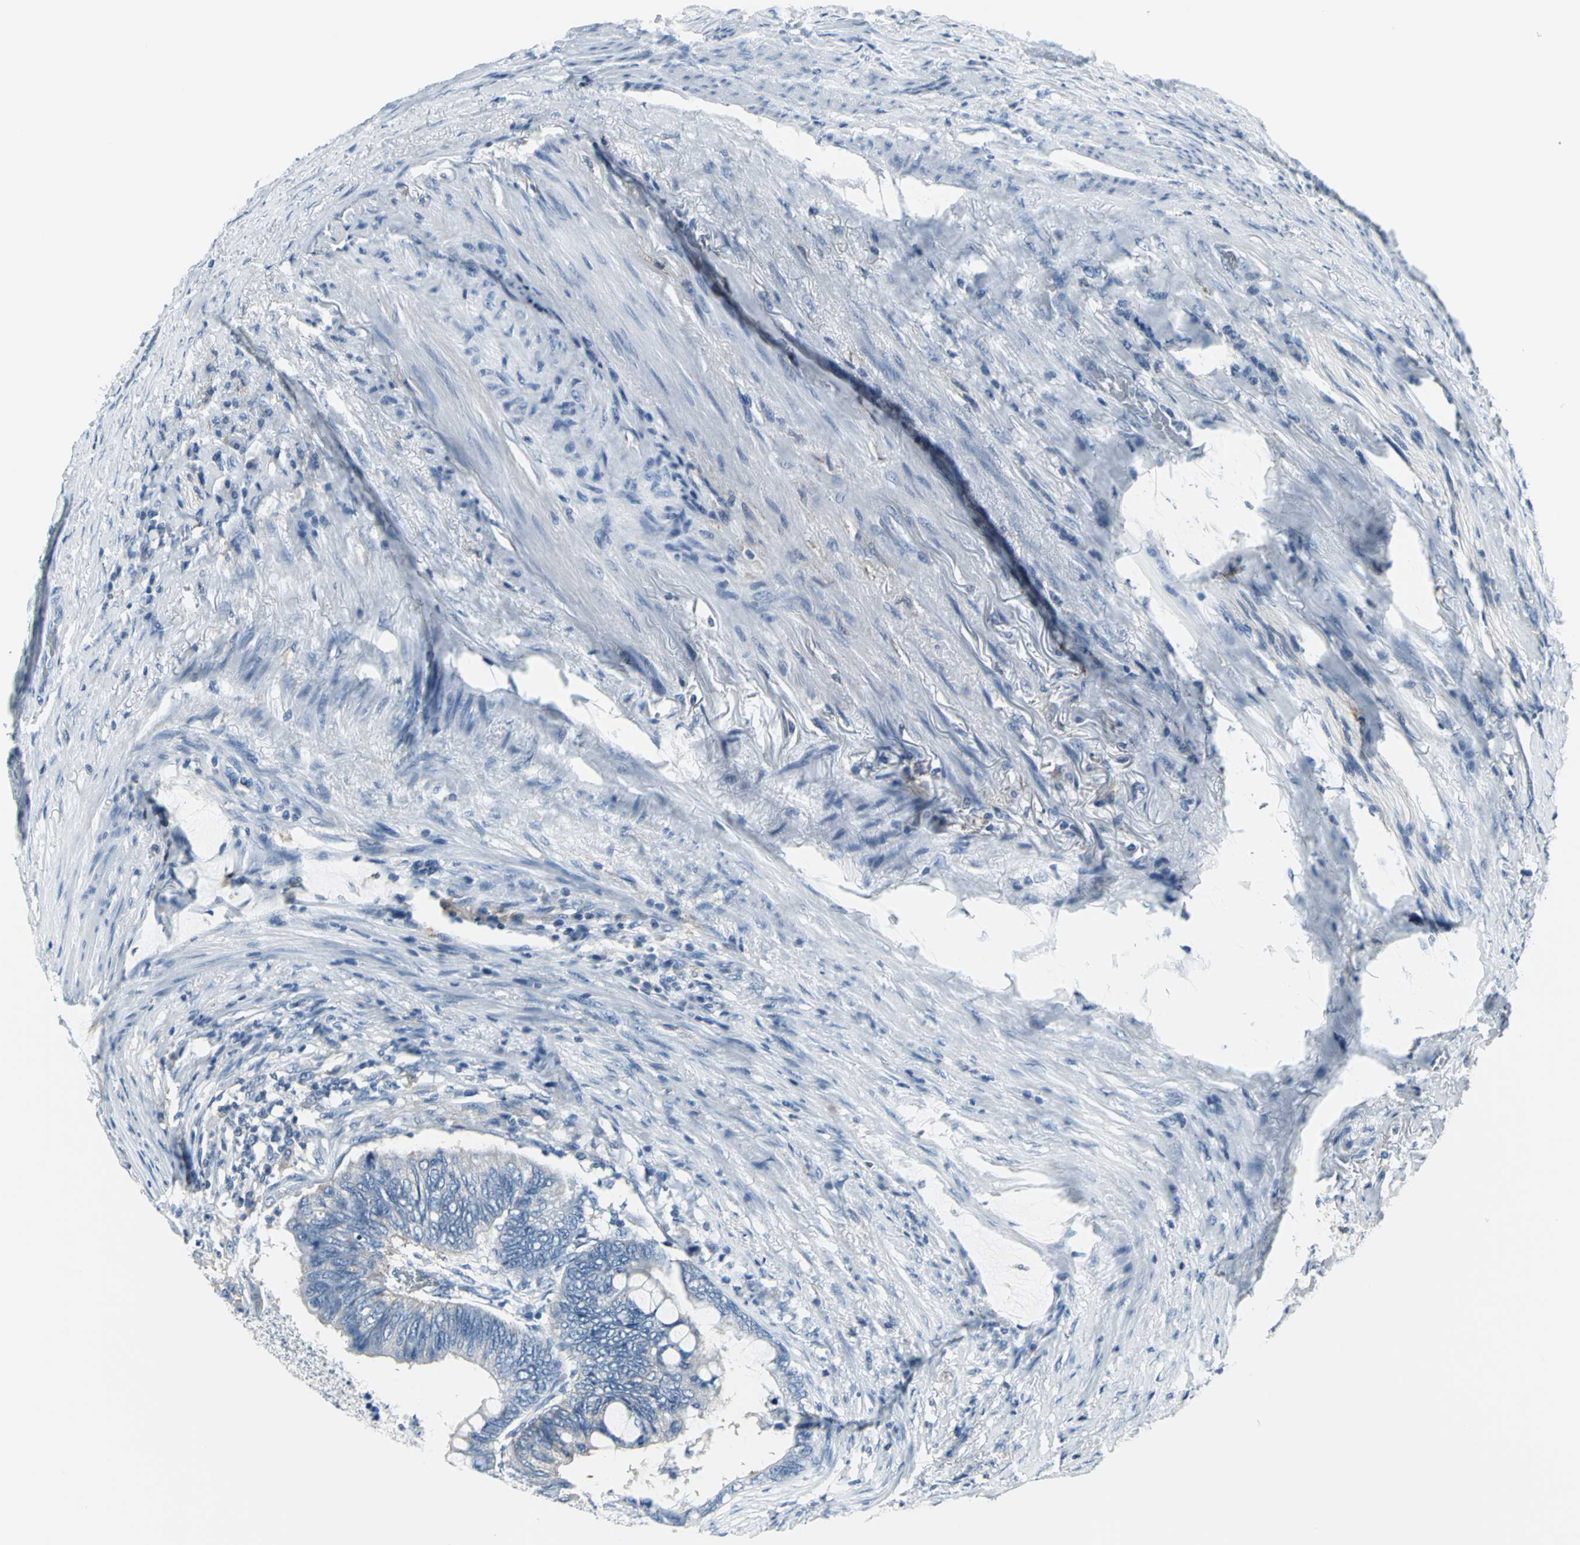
{"staining": {"intensity": "weak", "quantity": "<25%", "location": "cytoplasmic/membranous"}, "tissue": "colorectal cancer", "cell_type": "Tumor cells", "image_type": "cancer", "snomed": [{"axis": "morphology", "description": "Normal tissue, NOS"}, {"axis": "morphology", "description": "Adenocarcinoma, NOS"}, {"axis": "topography", "description": "Rectum"}, {"axis": "topography", "description": "Peripheral nerve tissue"}], "caption": "DAB immunohistochemical staining of colorectal cancer exhibits no significant expression in tumor cells. (DAB immunohistochemistry, high magnification).", "gene": "IQGAP2", "patient": {"sex": "male", "age": 92}}